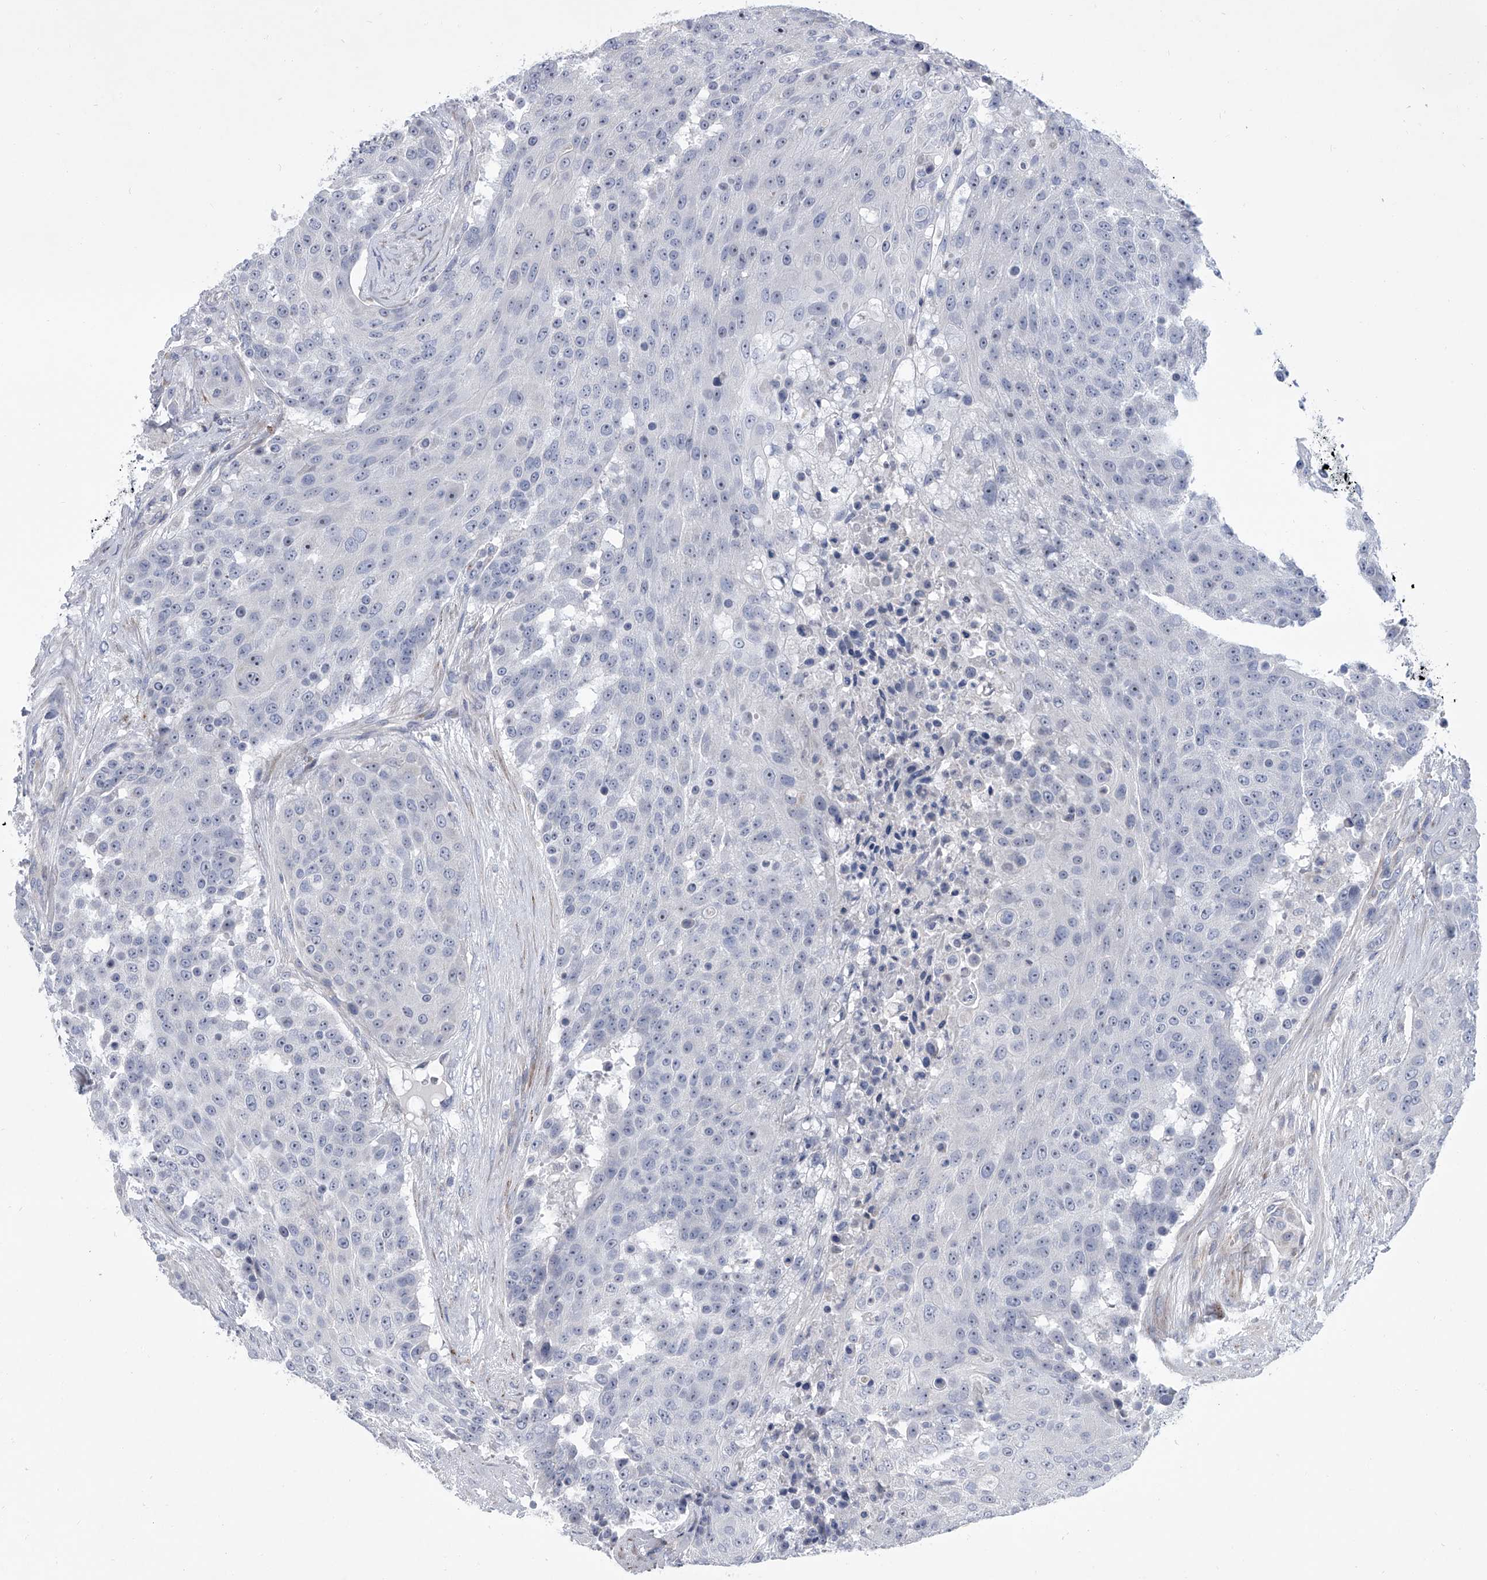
{"staining": {"intensity": "negative", "quantity": "none", "location": "none"}, "tissue": "urothelial cancer", "cell_type": "Tumor cells", "image_type": "cancer", "snomed": [{"axis": "morphology", "description": "Urothelial carcinoma, High grade"}, {"axis": "topography", "description": "Urinary bladder"}], "caption": "DAB (3,3'-diaminobenzidine) immunohistochemical staining of human urothelial cancer shows no significant positivity in tumor cells.", "gene": "ALG14", "patient": {"sex": "female", "age": 63}}